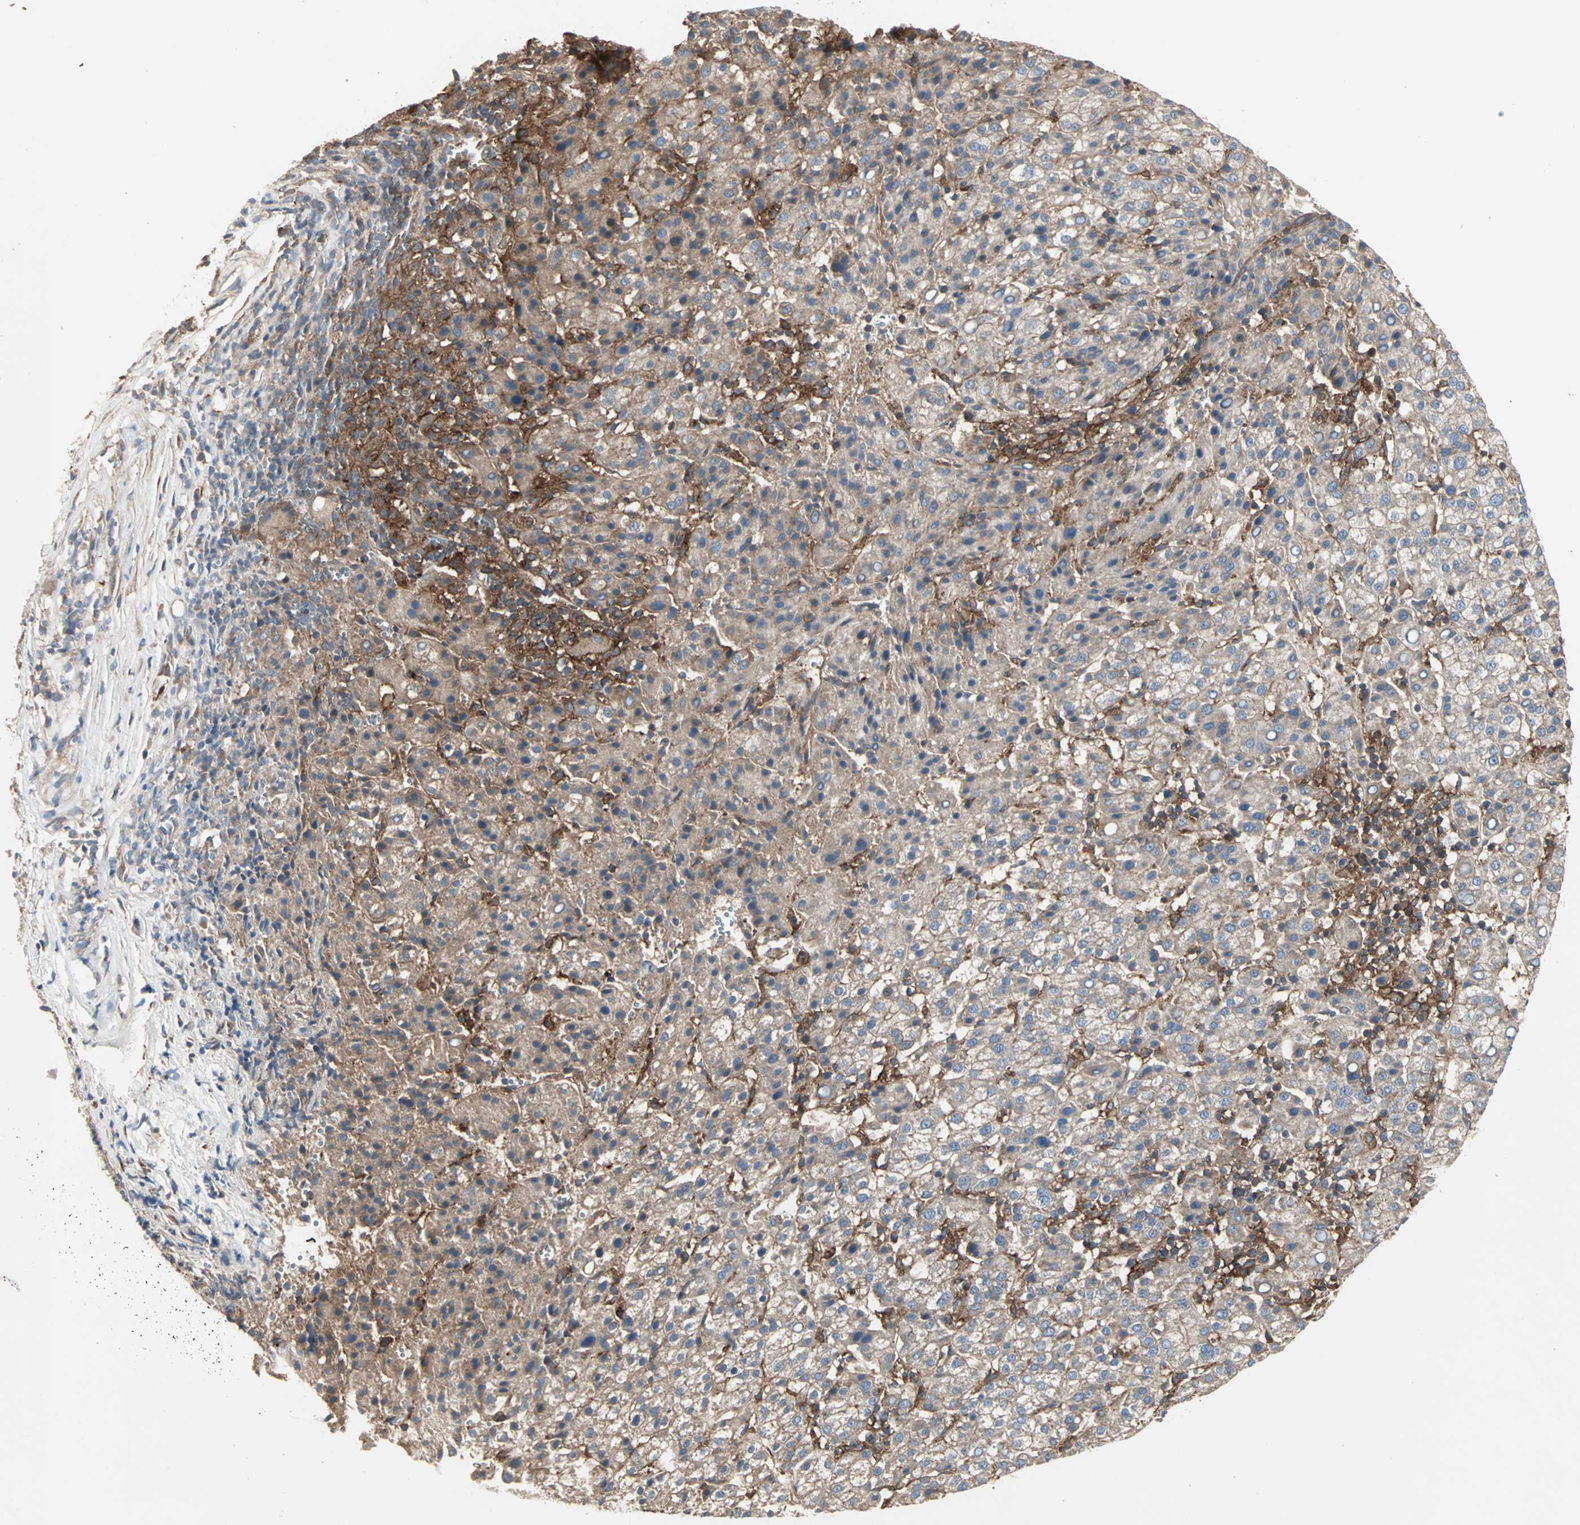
{"staining": {"intensity": "moderate", "quantity": ">75%", "location": "cytoplasmic/membranous"}, "tissue": "liver cancer", "cell_type": "Tumor cells", "image_type": "cancer", "snomed": [{"axis": "morphology", "description": "Carcinoma, Hepatocellular, NOS"}, {"axis": "topography", "description": "Liver"}], "caption": "The photomicrograph exhibits immunohistochemical staining of liver cancer (hepatocellular carcinoma). There is moderate cytoplasmic/membranous staining is identified in approximately >75% of tumor cells. (brown staining indicates protein expression, while blue staining denotes nuclei).", "gene": "GNAI2", "patient": {"sex": "female", "age": 58}}